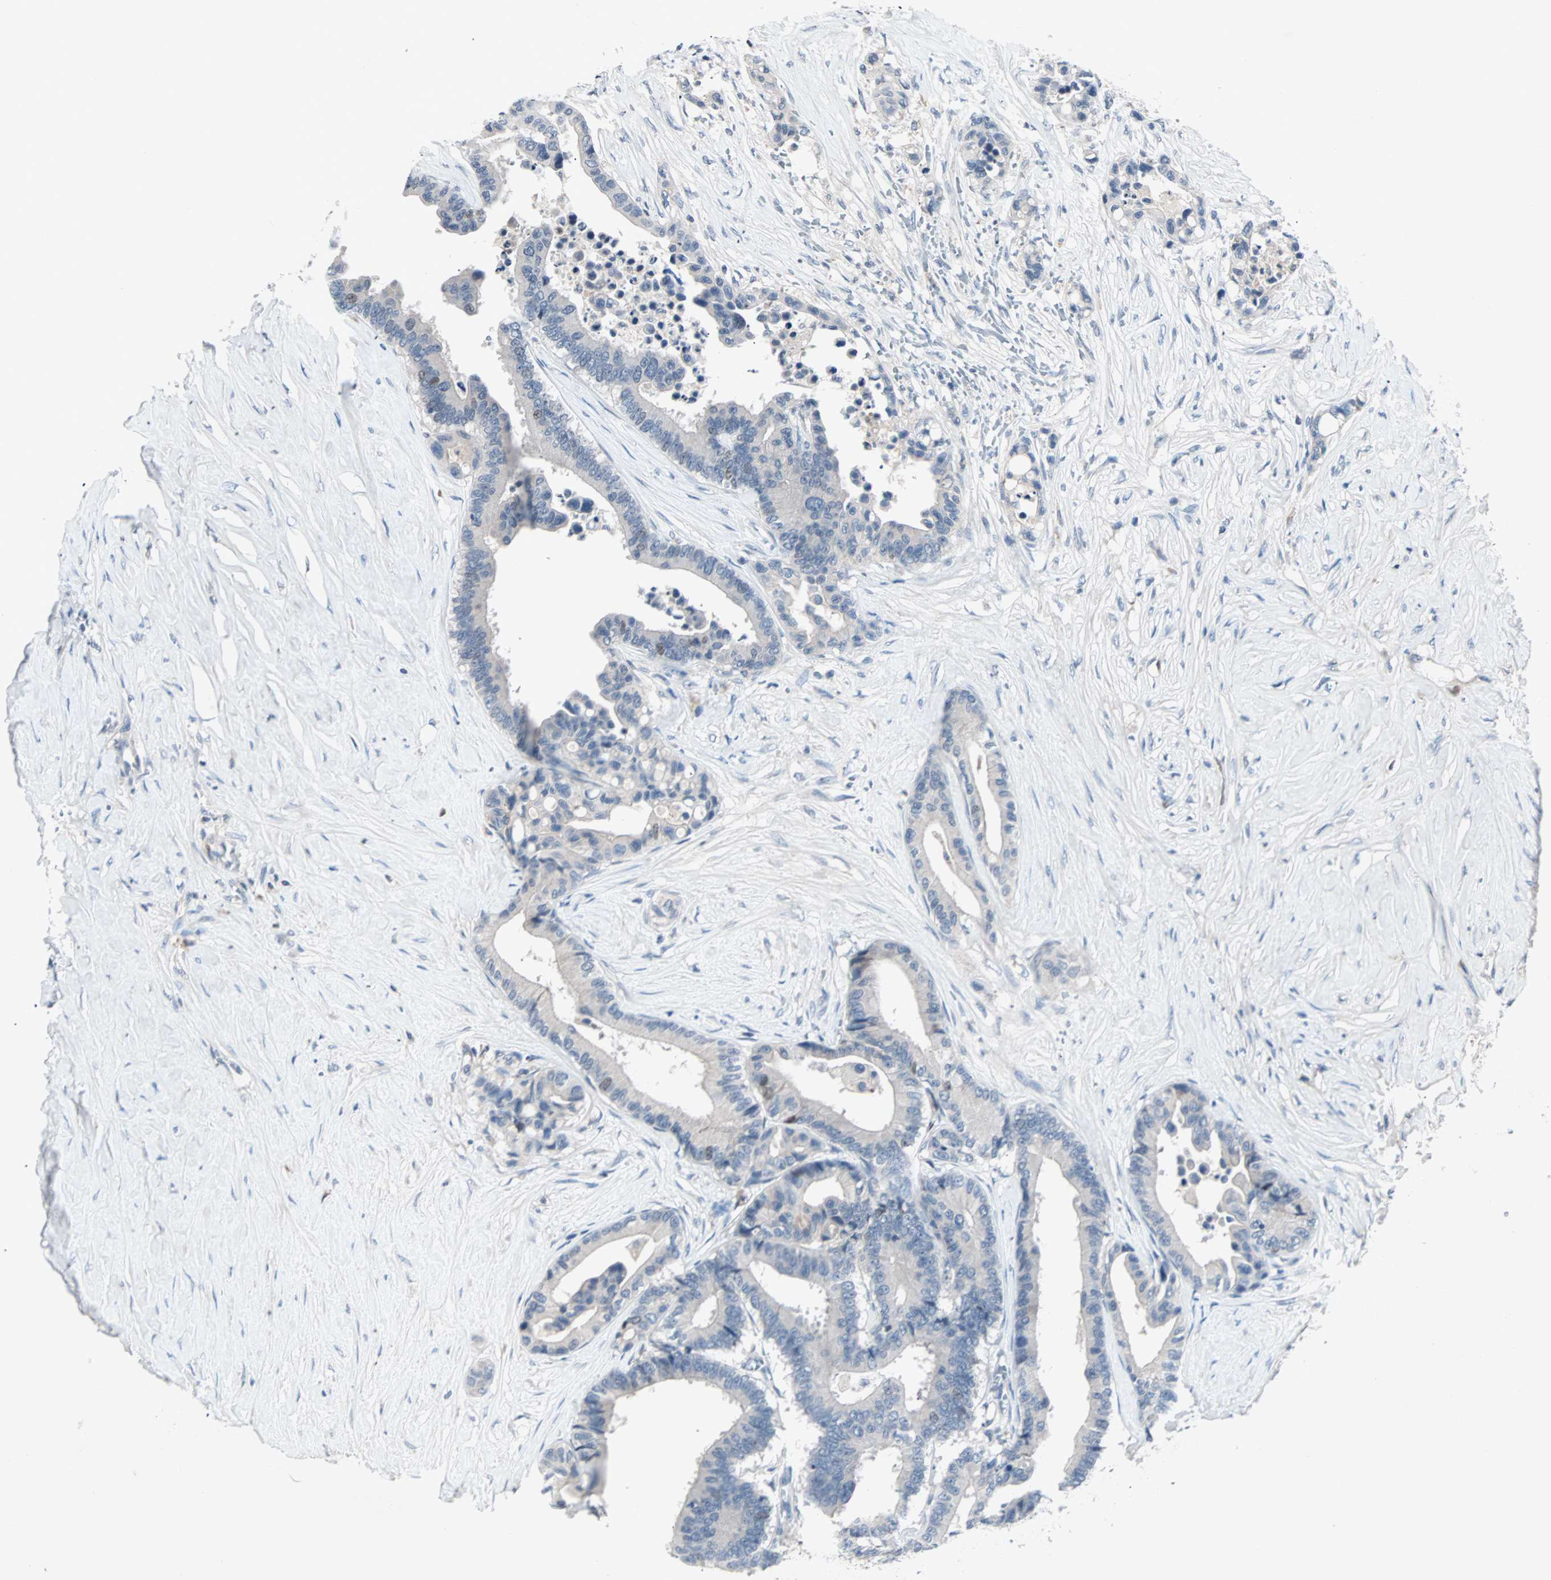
{"staining": {"intensity": "negative", "quantity": "none", "location": "none"}, "tissue": "colorectal cancer", "cell_type": "Tumor cells", "image_type": "cancer", "snomed": [{"axis": "morphology", "description": "Normal tissue, NOS"}, {"axis": "morphology", "description": "Adenocarcinoma, NOS"}, {"axis": "topography", "description": "Colon"}], "caption": "An IHC micrograph of colorectal cancer is shown. There is no staining in tumor cells of colorectal cancer.", "gene": "CCNE2", "patient": {"sex": "male", "age": 82}}